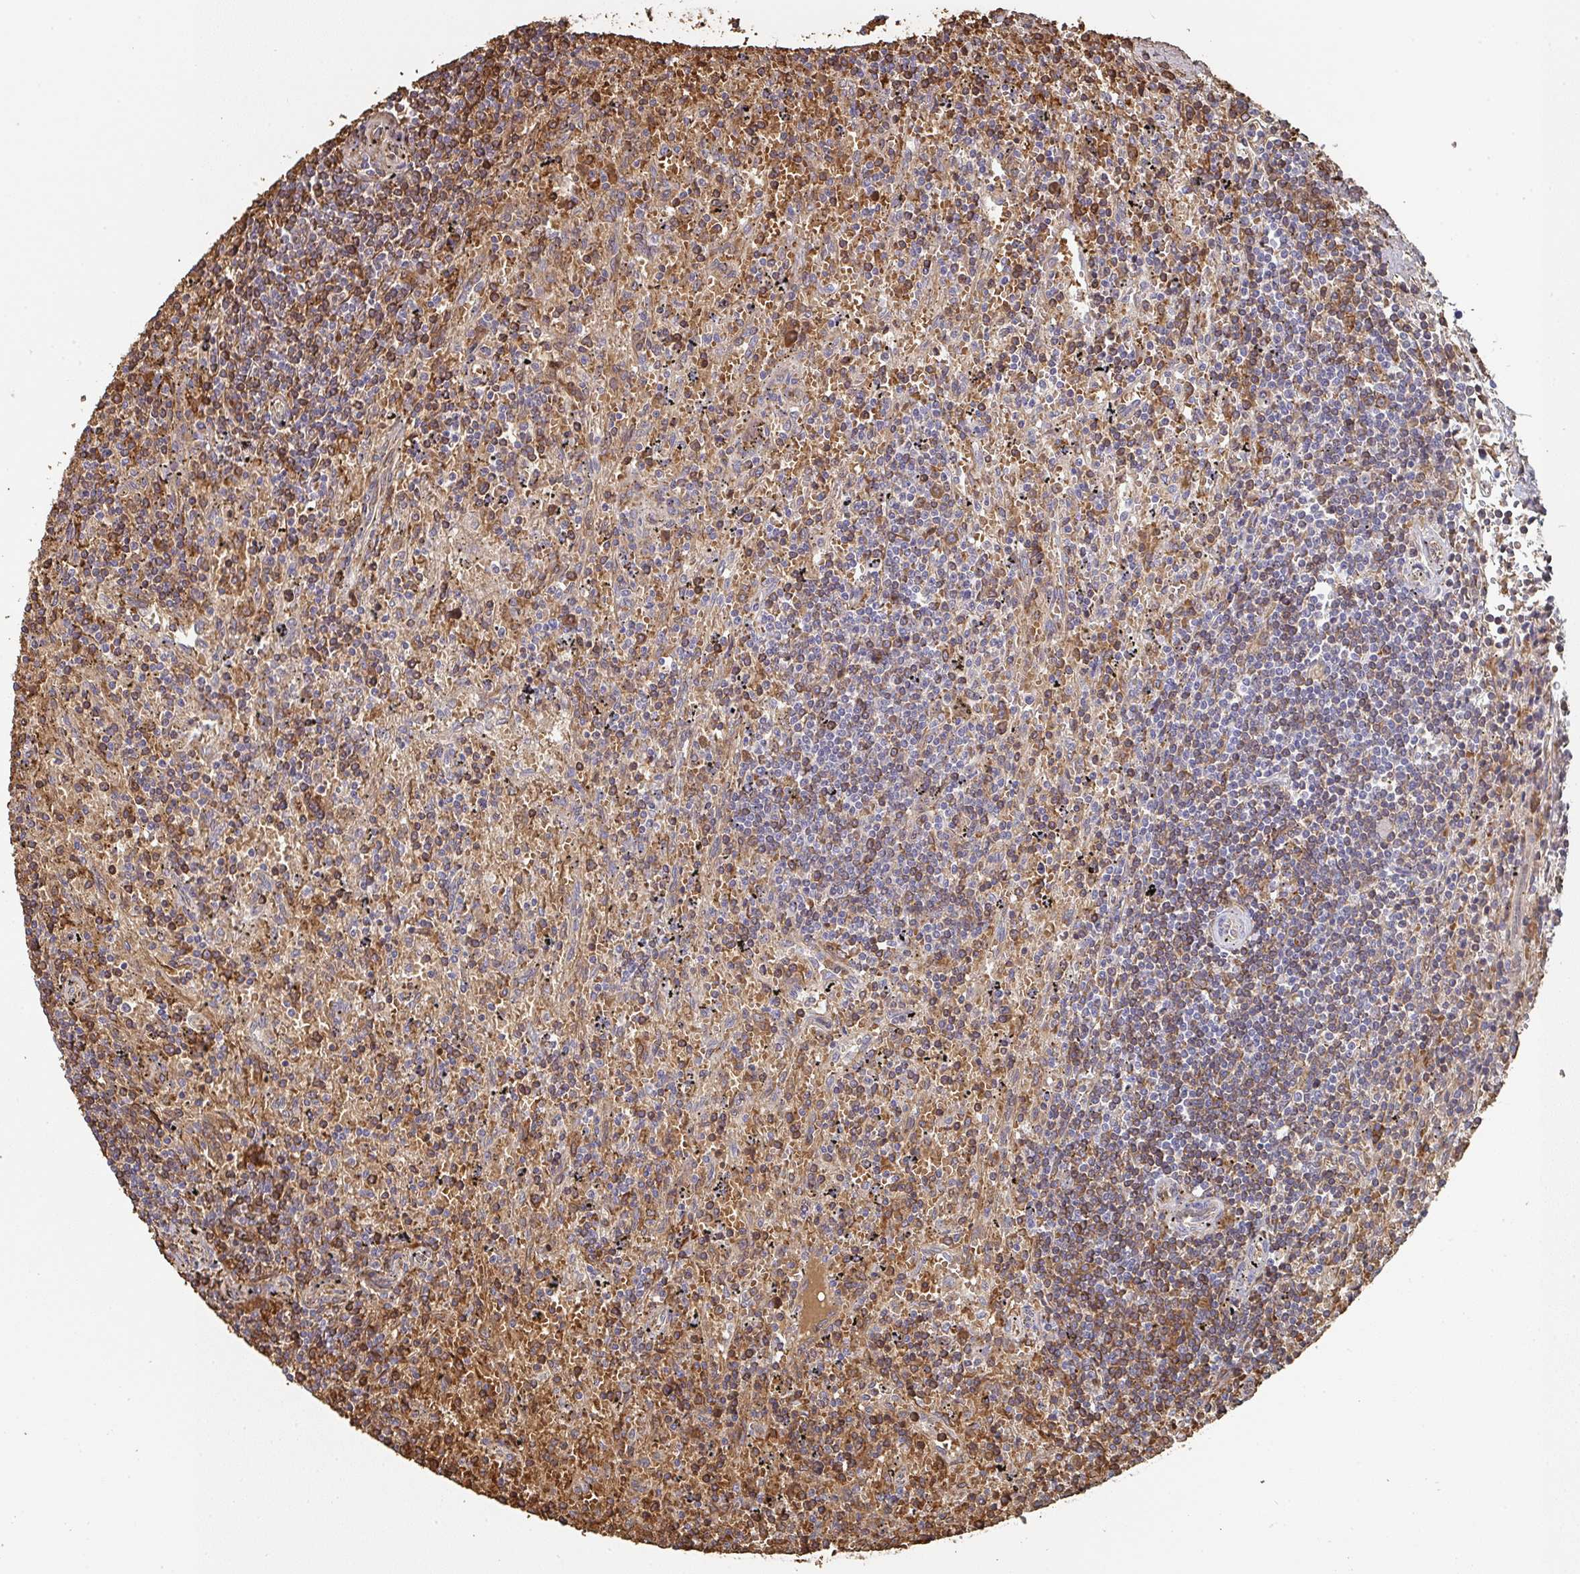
{"staining": {"intensity": "moderate", "quantity": "25%-75%", "location": "cytoplasmic/membranous"}, "tissue": "lymphoma", "cell_type": "Tumor cells", "image_type": "cancer", "snomed": [{"axis": "morphology", "description": "Malignant lymphoma, non-Hodgkin's type, Low grade"}, {"axis": "topography", "description": "Spleen"}], "caption": "Protein staining demonstrates moderate cytoplasmic/membranous expression in approximately 25%-75% of tumor cells in malignant lymphoma, non-Hodgkin's type (low-grade). (IHC, brightfield microscopy, high magnification).", "gene": "POLG", "patient": {"sex": "male", "age": 76}}